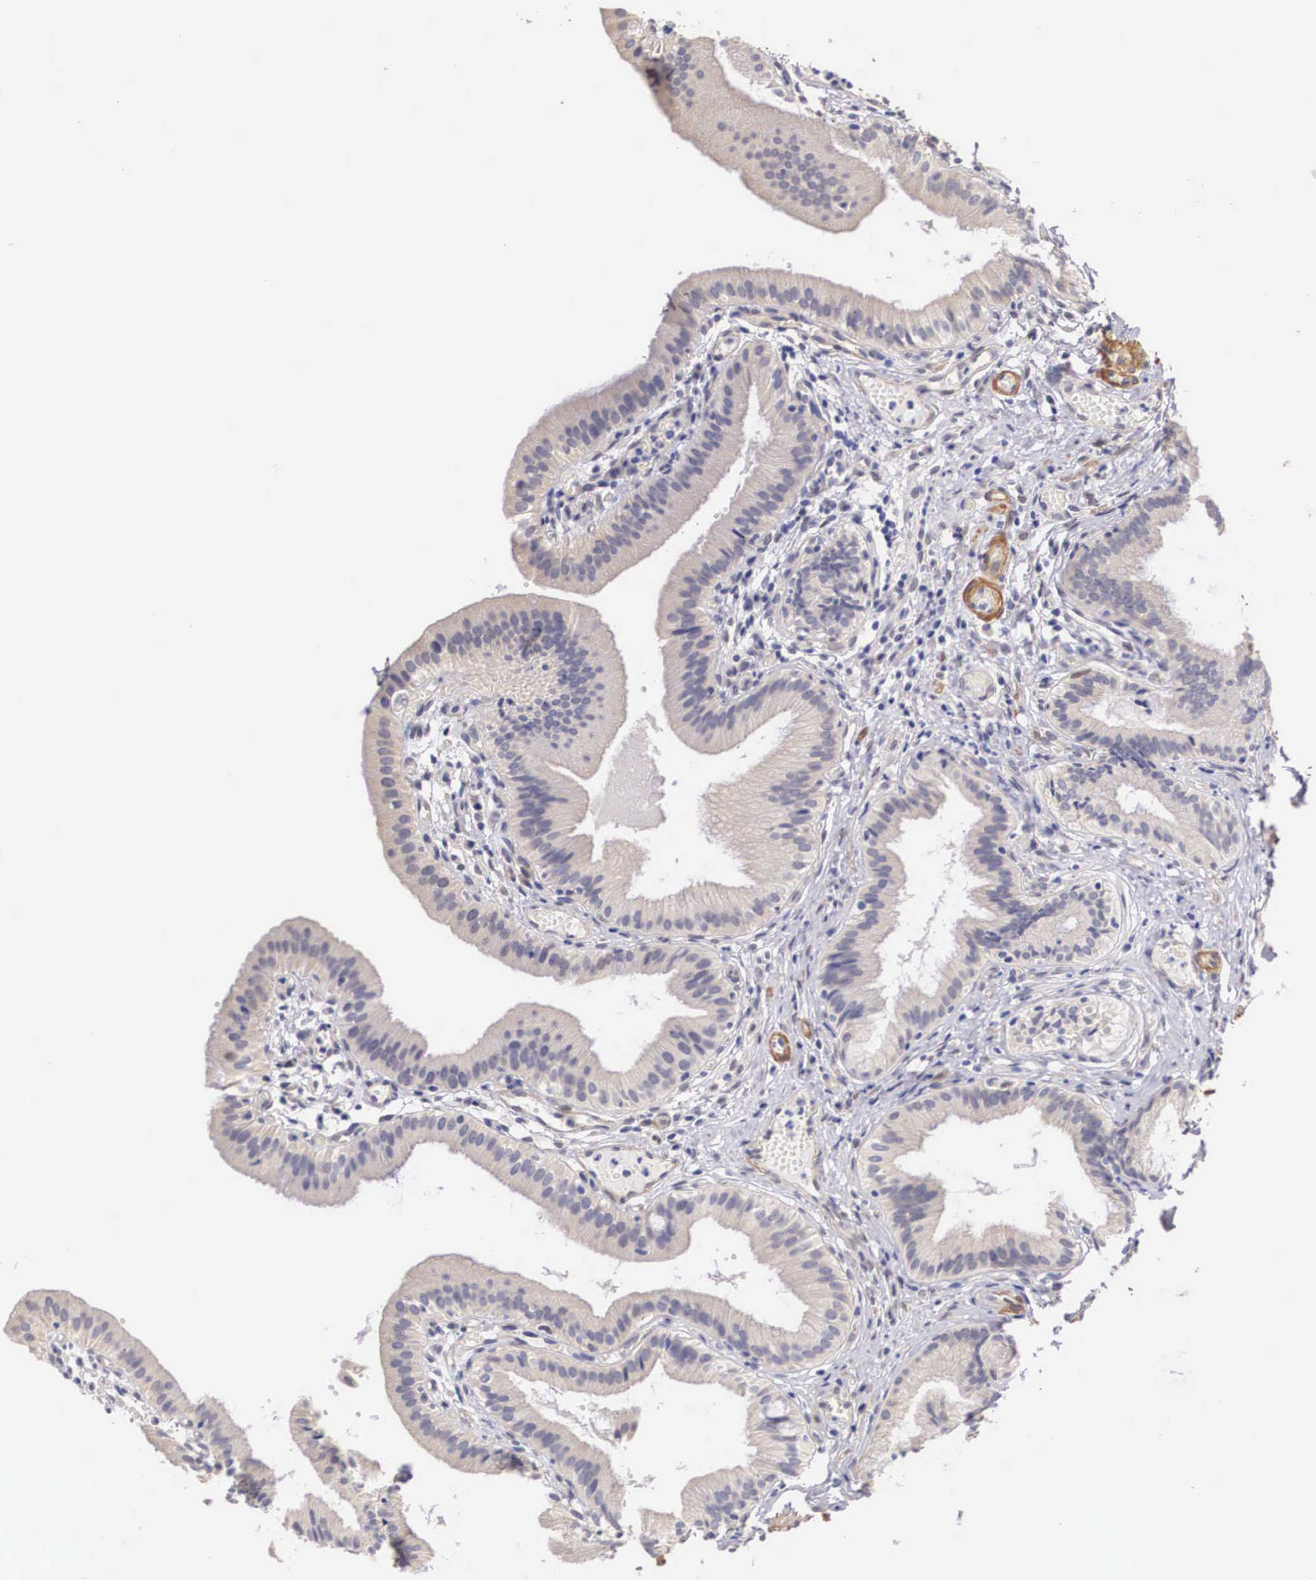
{"staining": {"intensity": "negative", "quantity": "none", "location": "none"}, "tissue": "gallbladder", "cell_type": "Glandular cells", "image_type": "normal", "snomed": [{"axis": "morphology", "description": "Normal tissue, NOS"}, {"axis": "topography", "description": "Gallbladder"}], "caption": "This is a histopathology image of IHC staining of unremarkable gallbladder, which shows no positivity in glandular cells. Brightfield microscopy of immunohistochemistry stained with DAB (3,3'-diaminobenzidine) (brown) and hematoxylin (blue), captured at high magnification.", "gene": "ENOX2", "patient": {"sex": "male", "age": 28}}